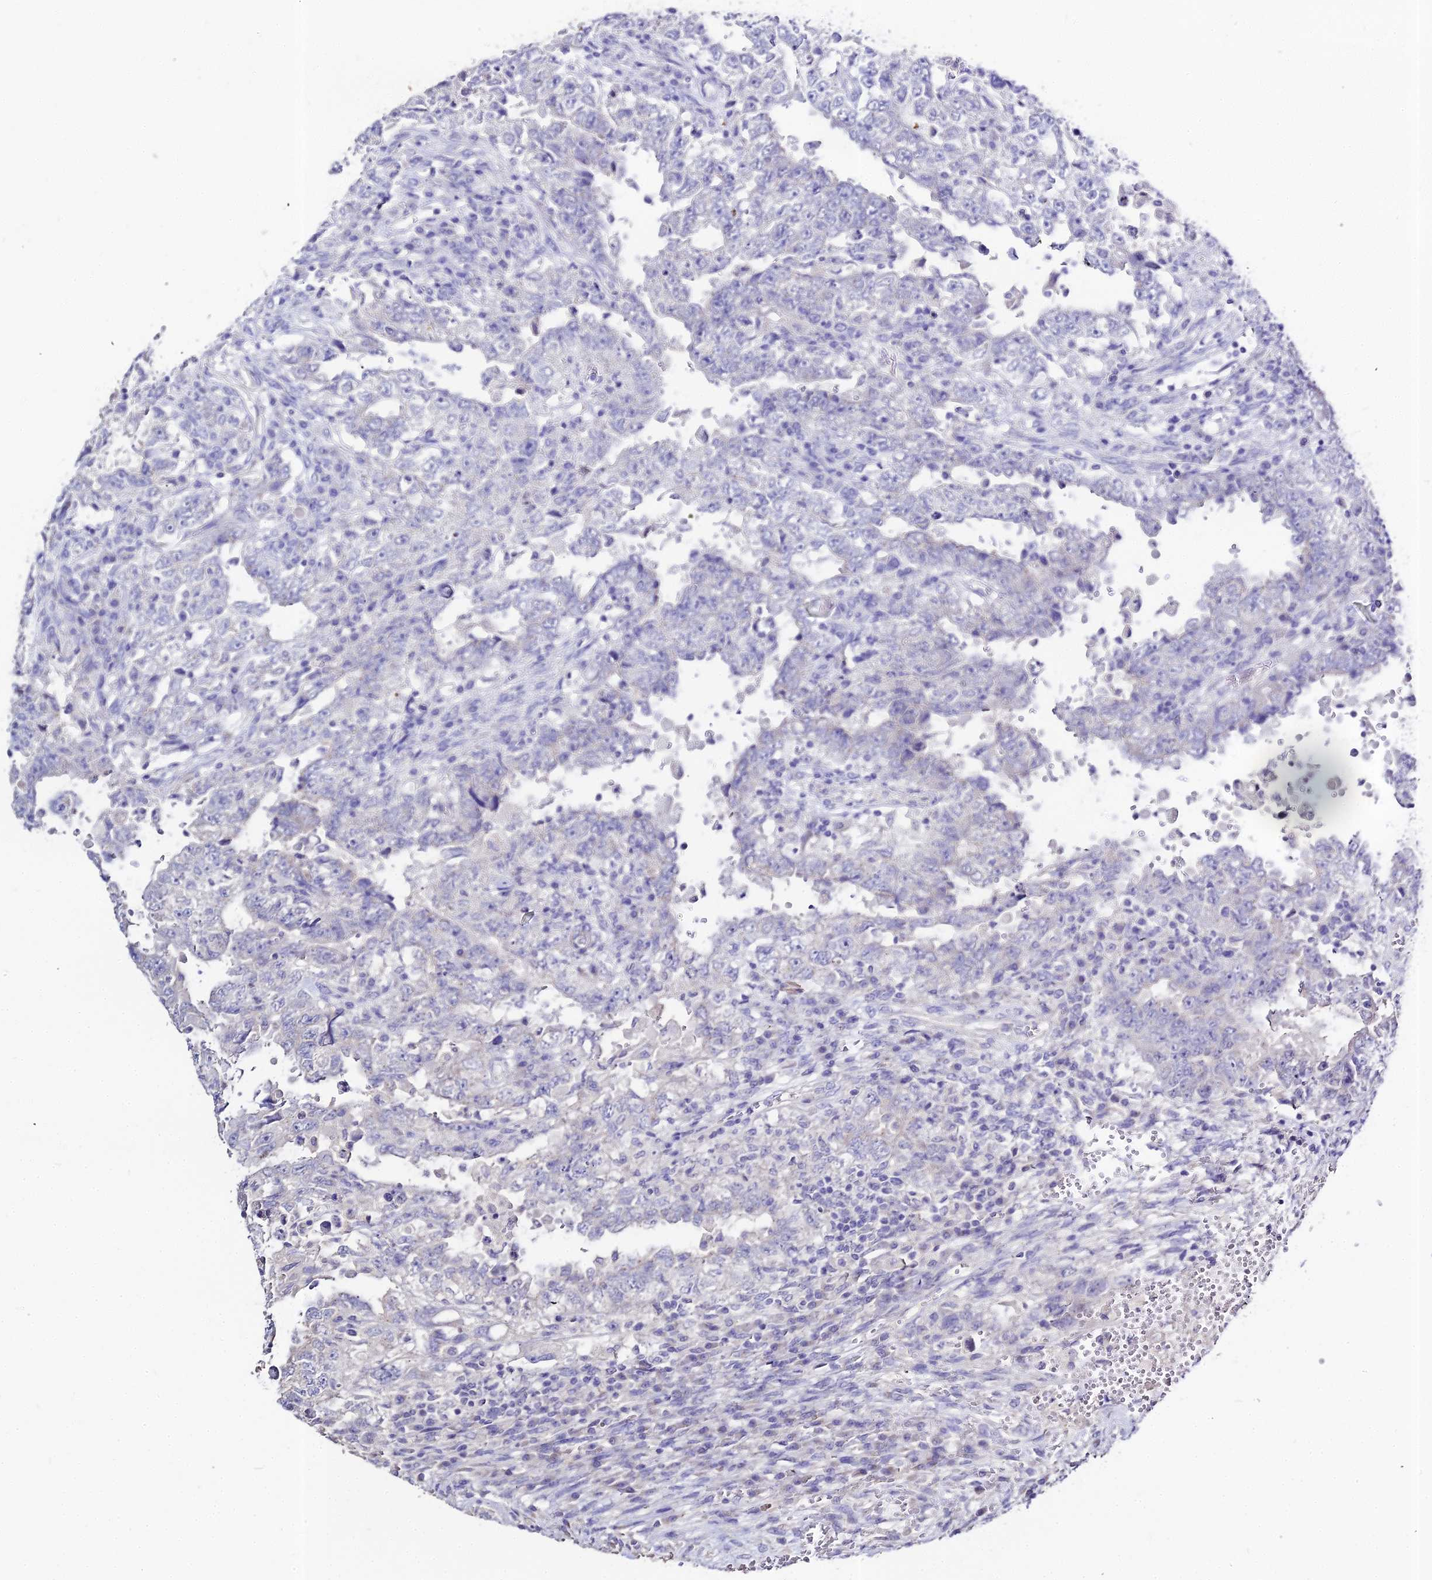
{"staining": {"intensity": "negative", "quantity": "none", "location": "none"}, "tissue": "testis cancer", "cell_type": "Tumor cells", "image_type": "cancer", "snomed": [{"axis": "morphology", "description": "Carcinoma, Embryonal, NOS"}, {"axis": "topography", "description": "Testis"}], "caption": "This is an immunohistochemistry (IHC) photomicrograph of human testis cancer (embryonal carcinoma). There is no positivity in tumor cells.", "gene": "GLYAT", "patient": {"sex": "male", "age": 26}}